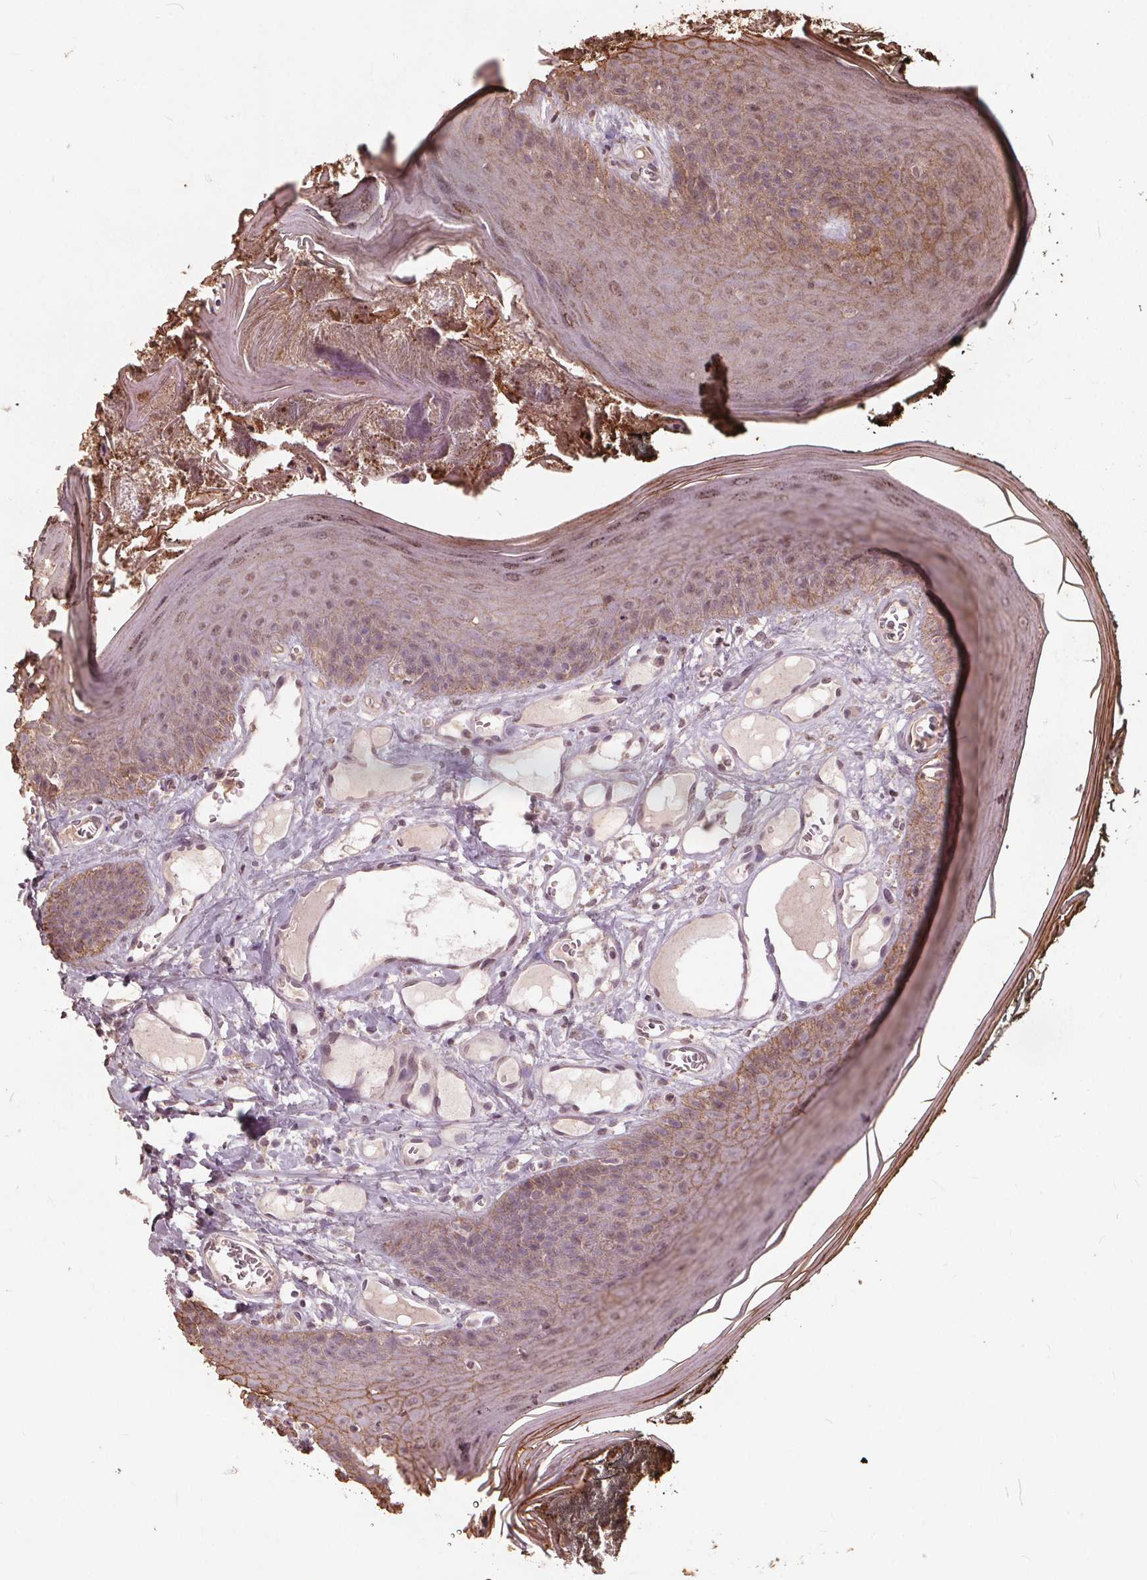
{"staining": {"intensity": "moderate", "quantity": "25%-75%", "location": "cytoplasmic/membranous"}, "tissue": "oral mucosa", "cell_type": "Squamous epithelial cells", "image_type": "normal", "snomed": [{"axis": "morphology", "description": "Normal tissue, NOS"}, {"axis": "topography", "description": "Oral tissue"}], "caption": "Immunohistochemical staining of normal human oral mucosa demonstrates 25%-75% levels of moderate cytoplasmic/membranous protein expression in approximately 25%-75% of squamous epithelial cells.", "gene": "DSG3", "patient": {"sex": "male", "age": 9}}